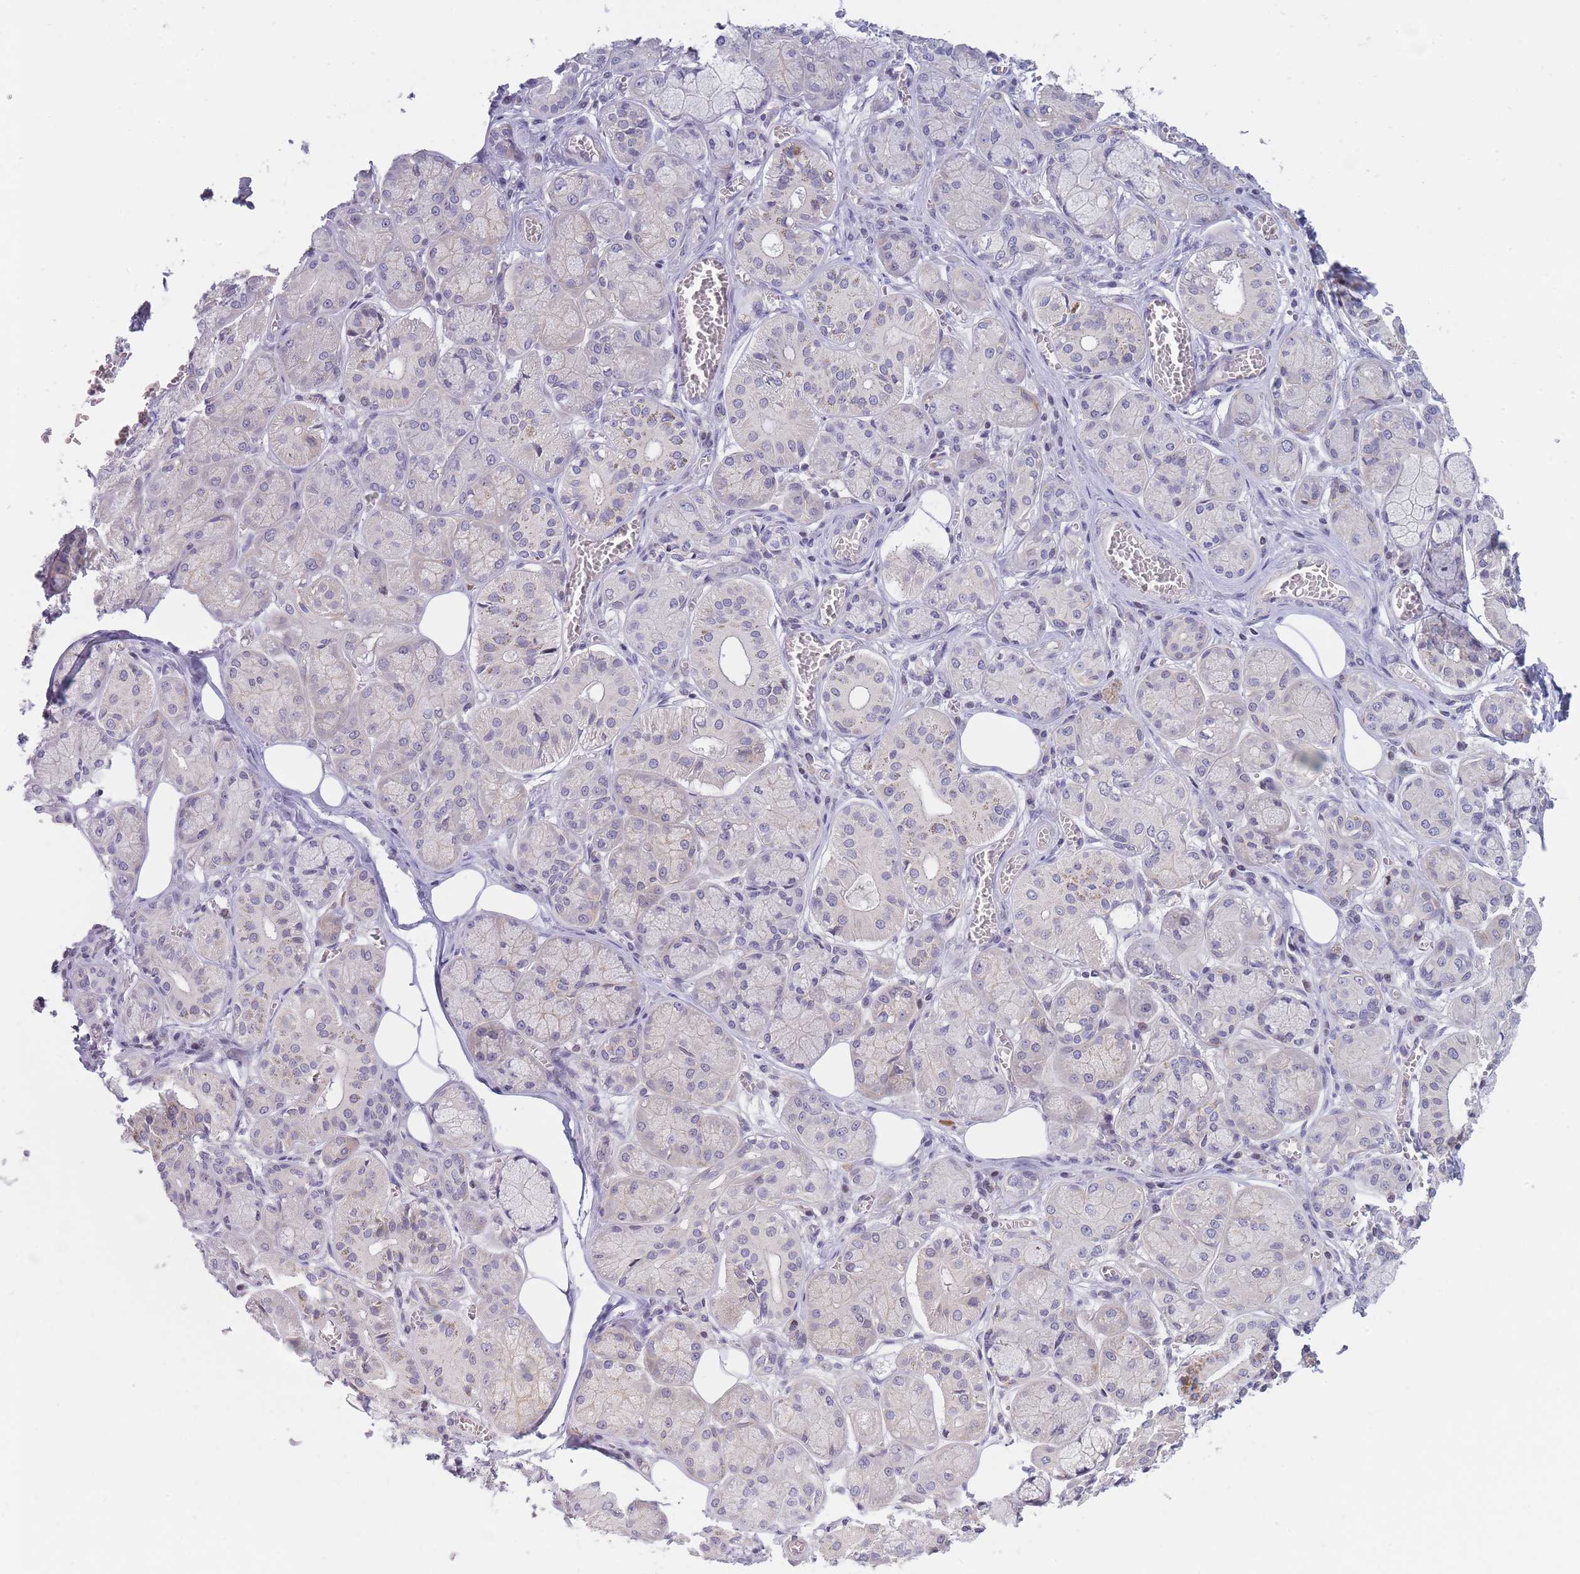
{"staining": {"intensity": "negative", "quantity": "none", "location": "none"}, "tissue": "salivary gland", "cell_type": "Glandular cells", "image_type": "normal", "snomed": [{"axis": "morphology", "description": "Normal tissue, NOS"}, {"axis": "topography", "description": "Salivary gland"}], "caption": "High magnification brightfield microscopy of benign salivary gland stained with DAB (brown) and counterstained with hematoxylin (blue): glandular cells show no significant positivity.", "gene": "SLC35F5", "patient": {"sex": "male", "age": 74}}